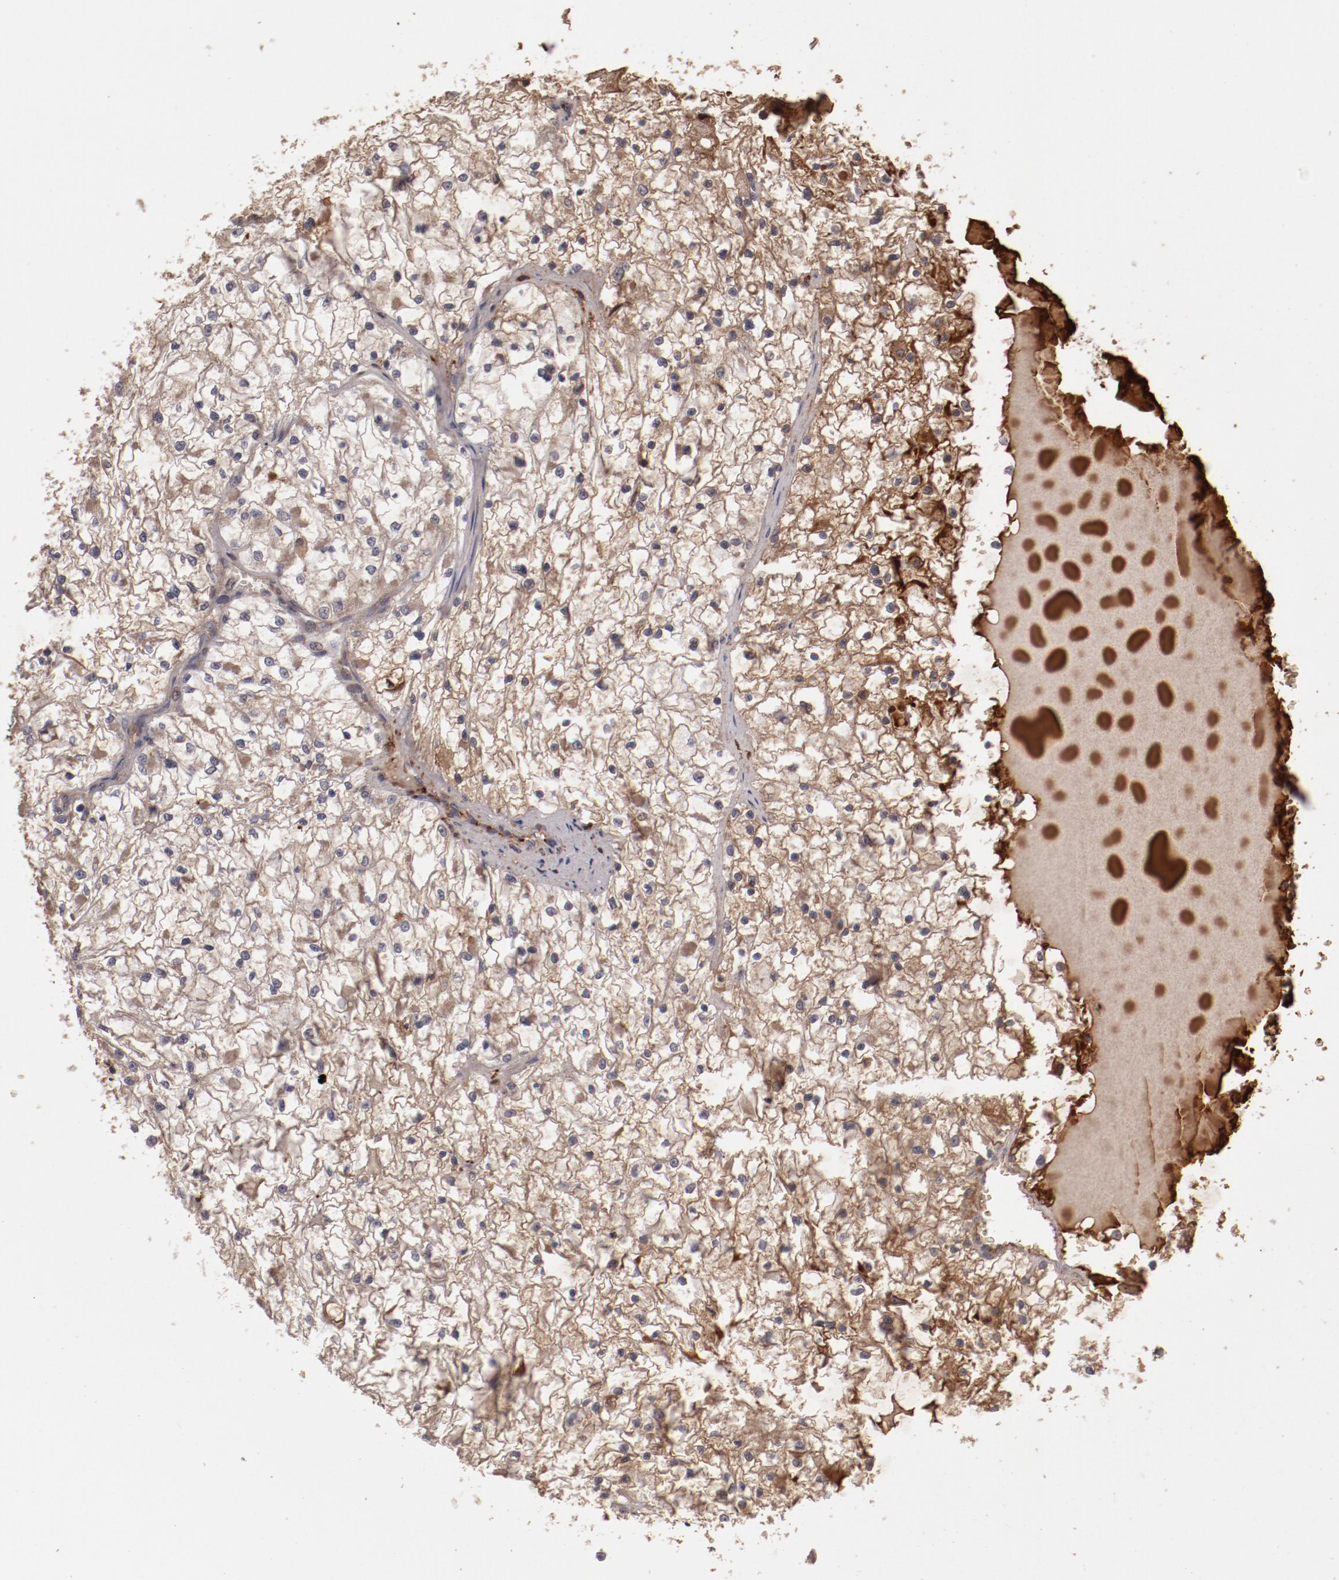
{"staining": {"intensity": "weak", "quantity": ">75%", "location": "cytoplasmic/membranous"}, "tissue": "renal cancer", "cell_type": "Tumor cells", "image_type": "cancer", "snomed": [{"axis": "morphology", "description": "Adenocarcinoma, NOS"}, {"axis": "topography", "description": "Kidney"}], "caption": "The photomicrograph shows staining of renal adenocarcinoma, revealing weak cytoplasmic/membranous protein staining (brown color) within tumor cells.", "gene": "CP", "patient": {"sex": "male", "age": 61}}